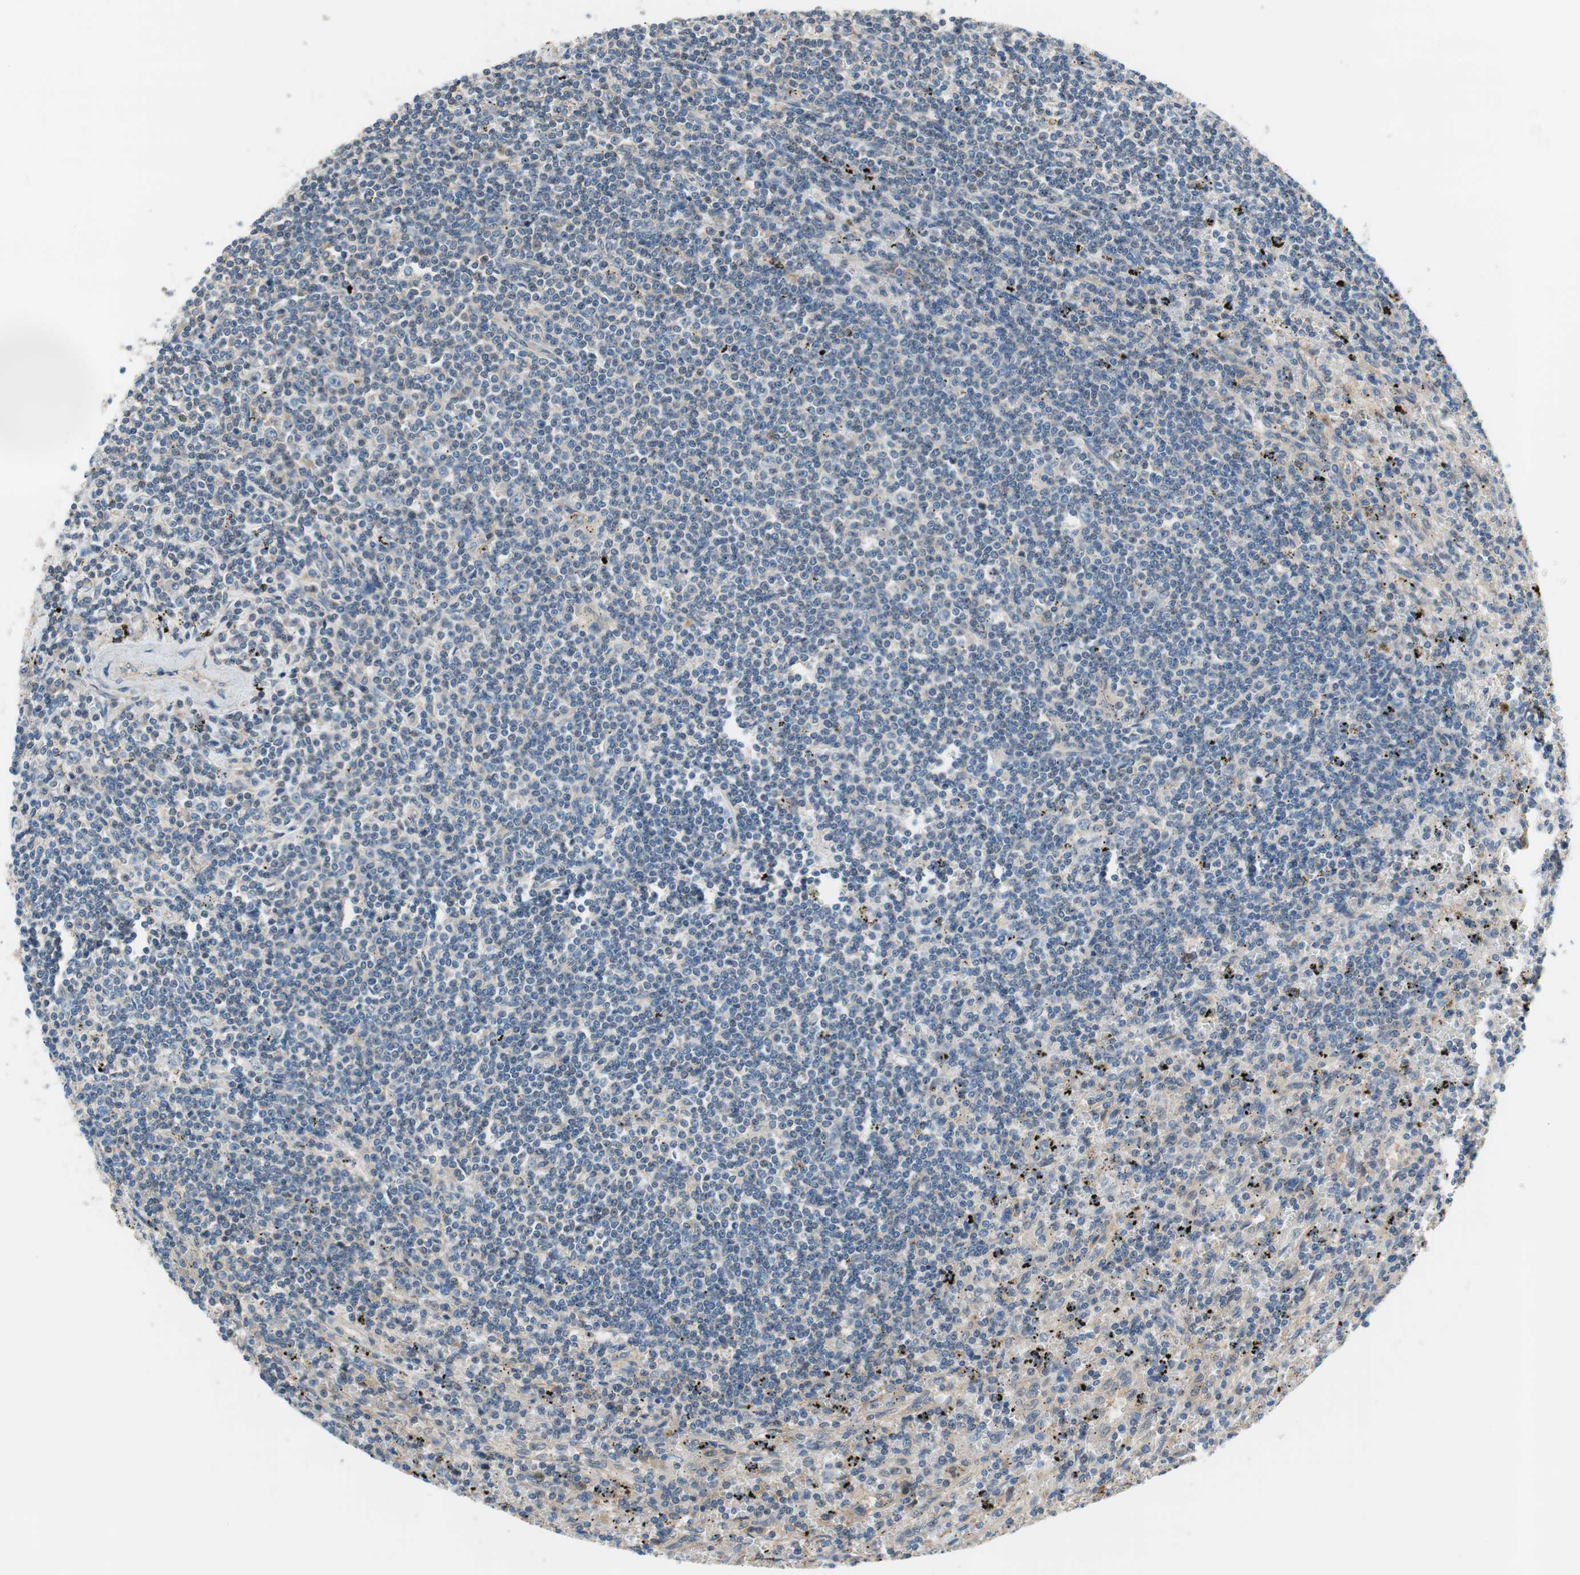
{"staining": {"intensity": "negative", "quantity": "none", "location": "none"}, "tissue": "lymphoma", "cell_type": "Tumor cells", "image_type": "cancer", "snomed": [{"axis": "morphology", "description": "Malignant lymphoma, non-Hodgkin's type, Low grade"}, {"axis": "topography", "description": "Spleen"}], "caption": "Tumor cells are negative for protein expression in human lymphoma.", "gene": "CALML3", "patient": {"sex": "male", "age": 76}}